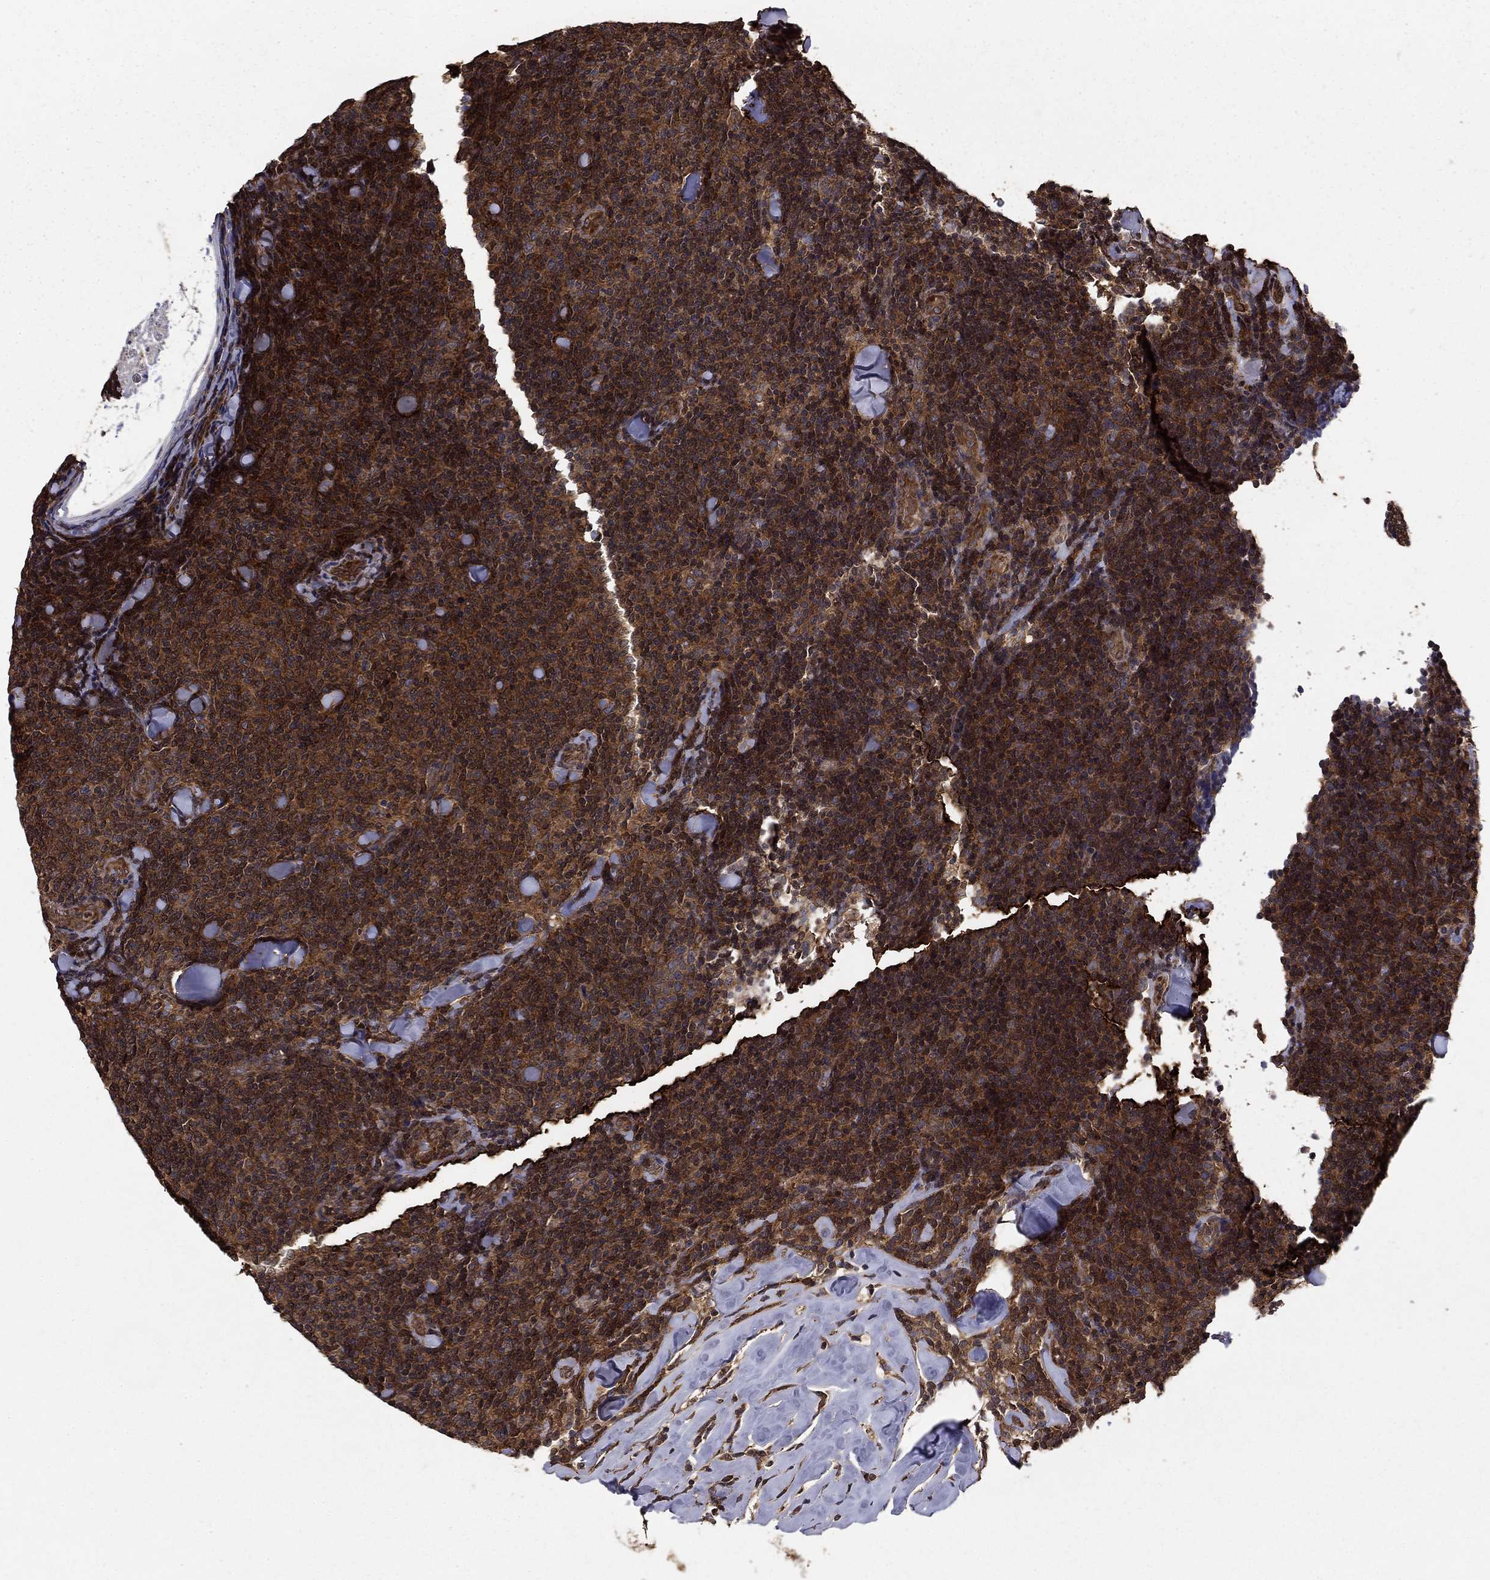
{"staining": {"intensity": "strong", "quantity": ">75%", "location": "cytoplasmic/membranous"}, "tissue": "lymphoma", "cell_type": "Tumor cells", "image_type": "cancer", "snomed": [{"axis": "morphology", "description": "Malignant lymphoma, non-Hodgkin's type, Low grade"}, {"axis": "topography", "description": "Lymph node"}], "caption": "The image displays immunohistochemical staining of malignant lymphoma, non-Hodgkin's type (low-grade). There is strong cytoplasmic/membranous staining is appreciated in approximately >75% of tumor cells.", "gene": "BABAM2", "patient": {"sex": "female", "age": 56}}